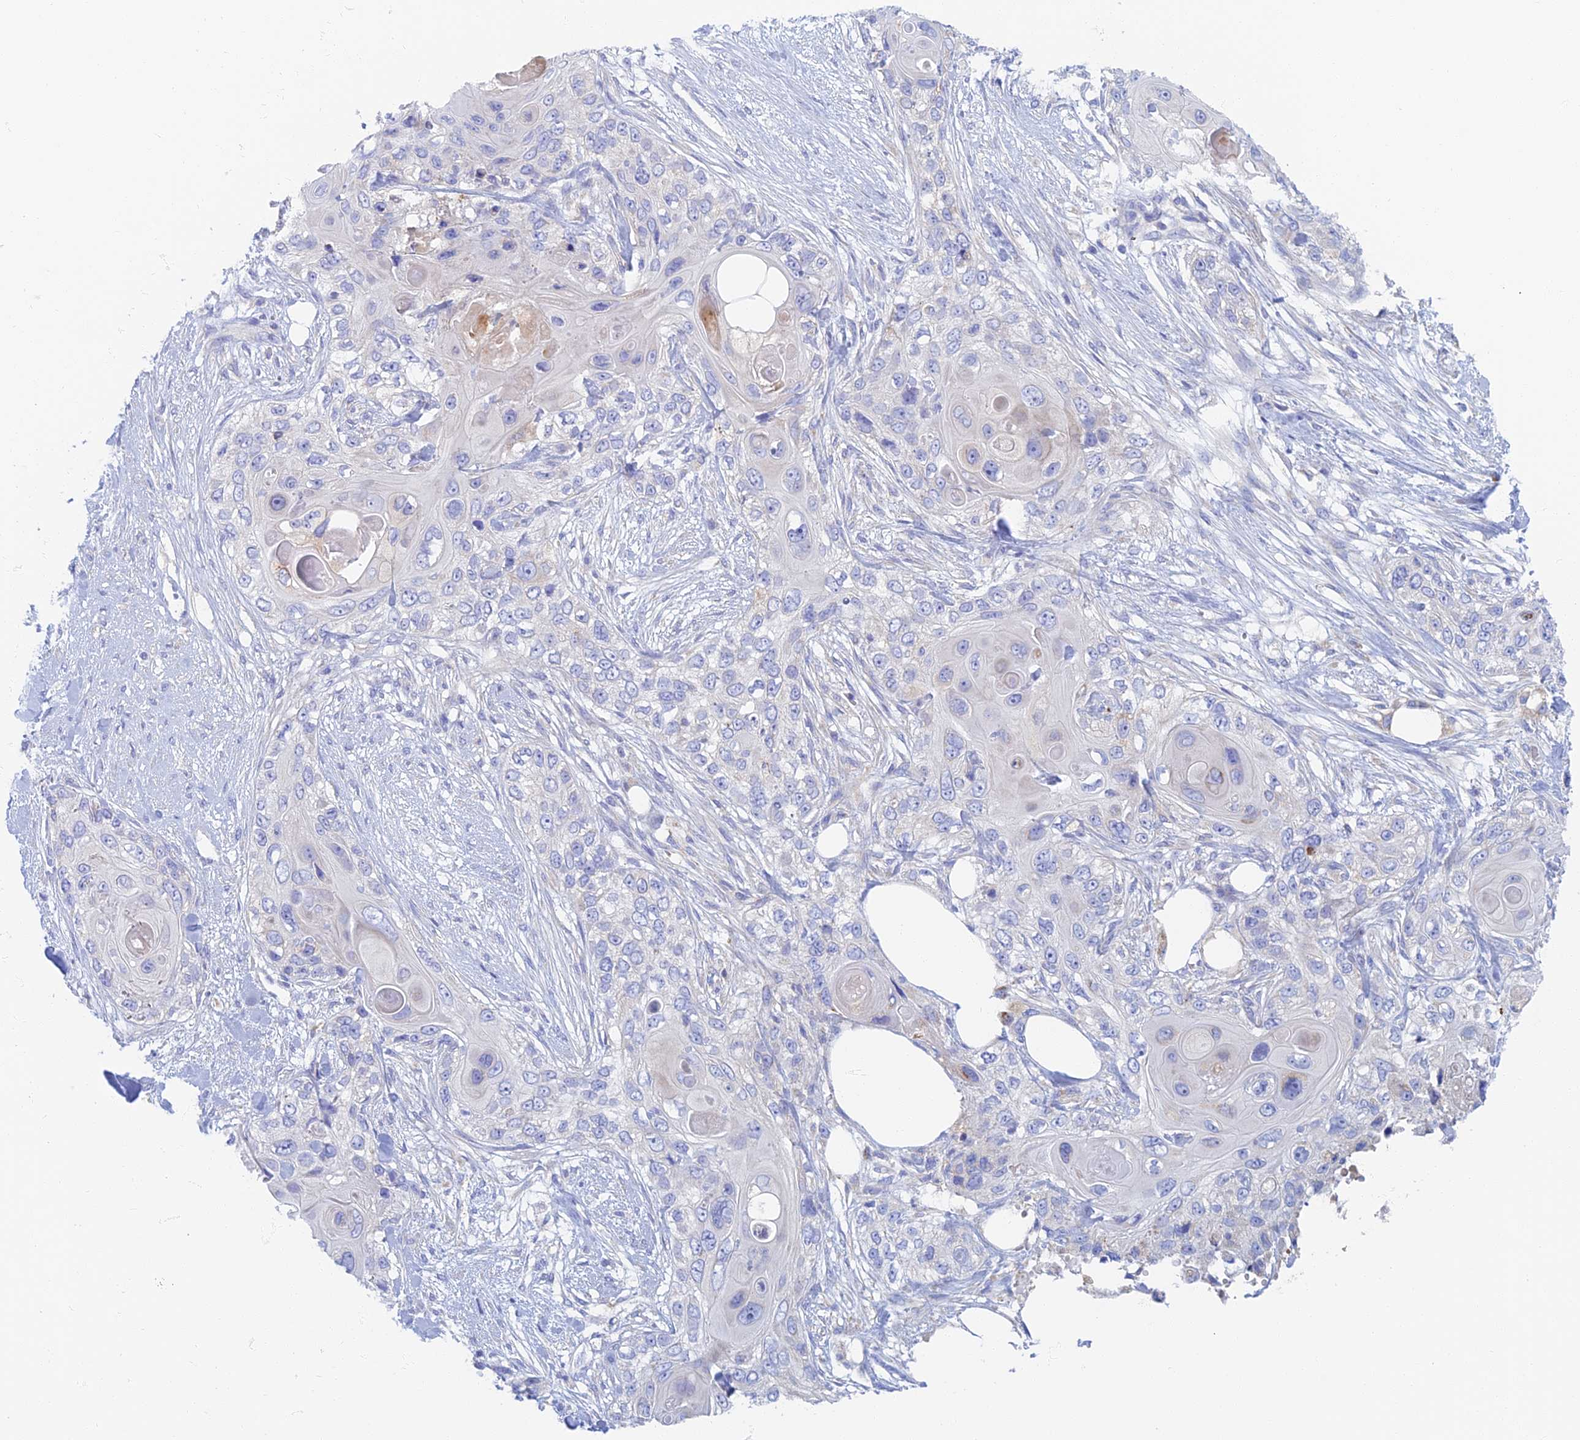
{"staining": {"intensity": "negative", "quantity": "none", "location": "none"}, "tissue": "skin cancer", "cell_type": "Tumor cells", "image_type": "cancer", "snomed": [{"axis": "morphology", "description": "Normal tissue, NOS"}, {"axis": "morphology", "description": "Squamous cell carcinoma, NOS"}, {"axis": "topography", "description": "Skin"}], "caption": "Immunohistochemistry of skin cancer (squamous cell carcinoma) demonstrates no expression in tumor cells.", "gene": "TMEM44", "patient": {"sex": "male", "age": 72}}